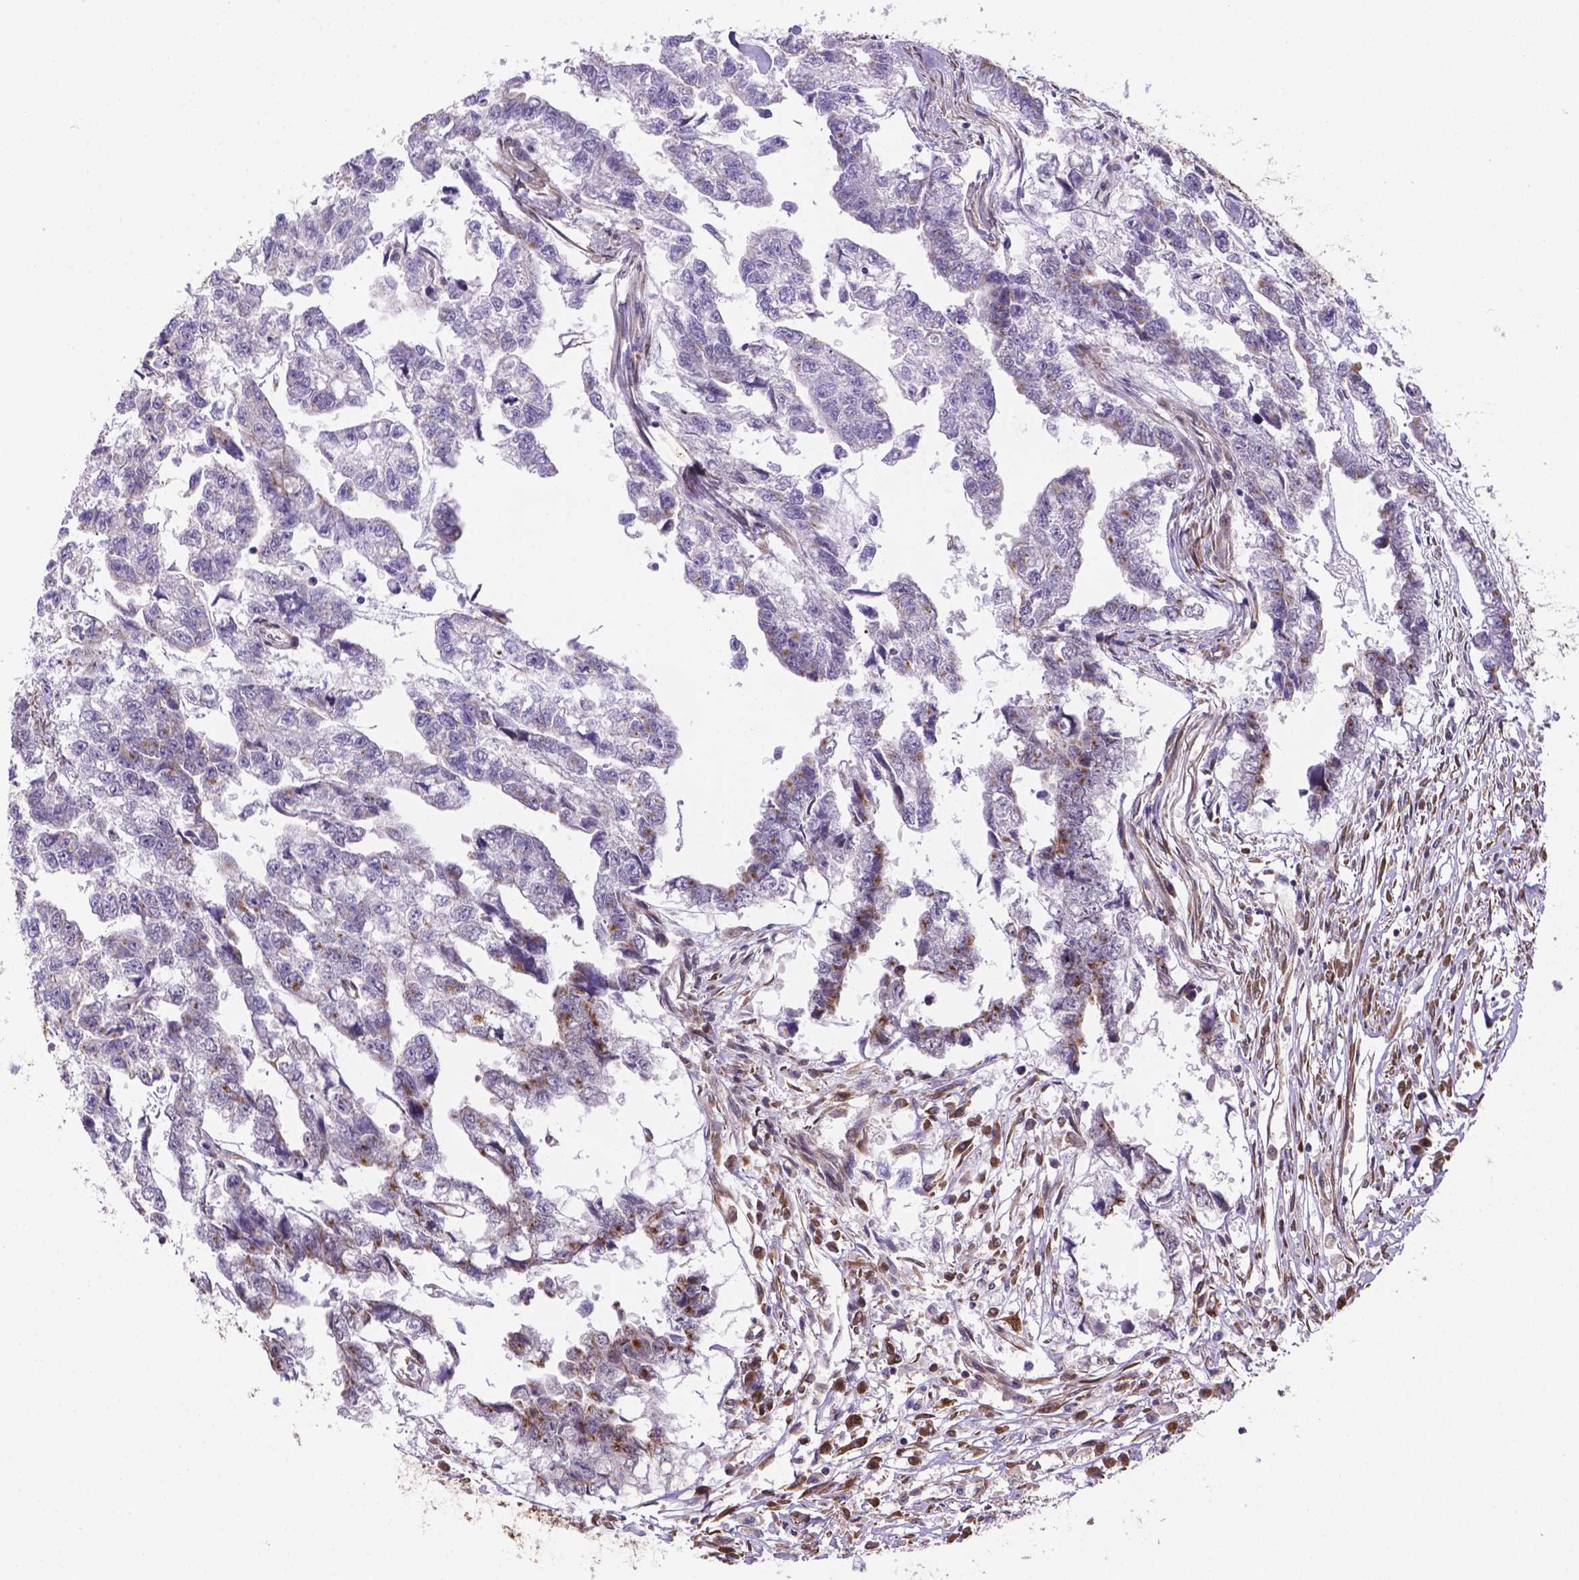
{"staining": {"intensity": "negative", "quantity": "none", "location": "none"}, "tissue": "testis cancer", "cell_type": "Tumor cells", "image_type": "cancer", "snomed": [{"axis": "morphology", "description": "Carcinoma, Embryonal, NOS"}, {"axis": "morphology", "description": "Teratoma, malignant, NOS"}, {"axis": "topography", "description": "Testis"}], "caption": "Immunohistochemistry (IHC) of human embryonal carcinoma (testis) reveals no positivity in tumor cells. (DAB (3,3'-diaminobenzidine) IHC with hematoxylin counter stain).", "gene": "YAP1", "patient": {"sex": "male", "age": 44}}